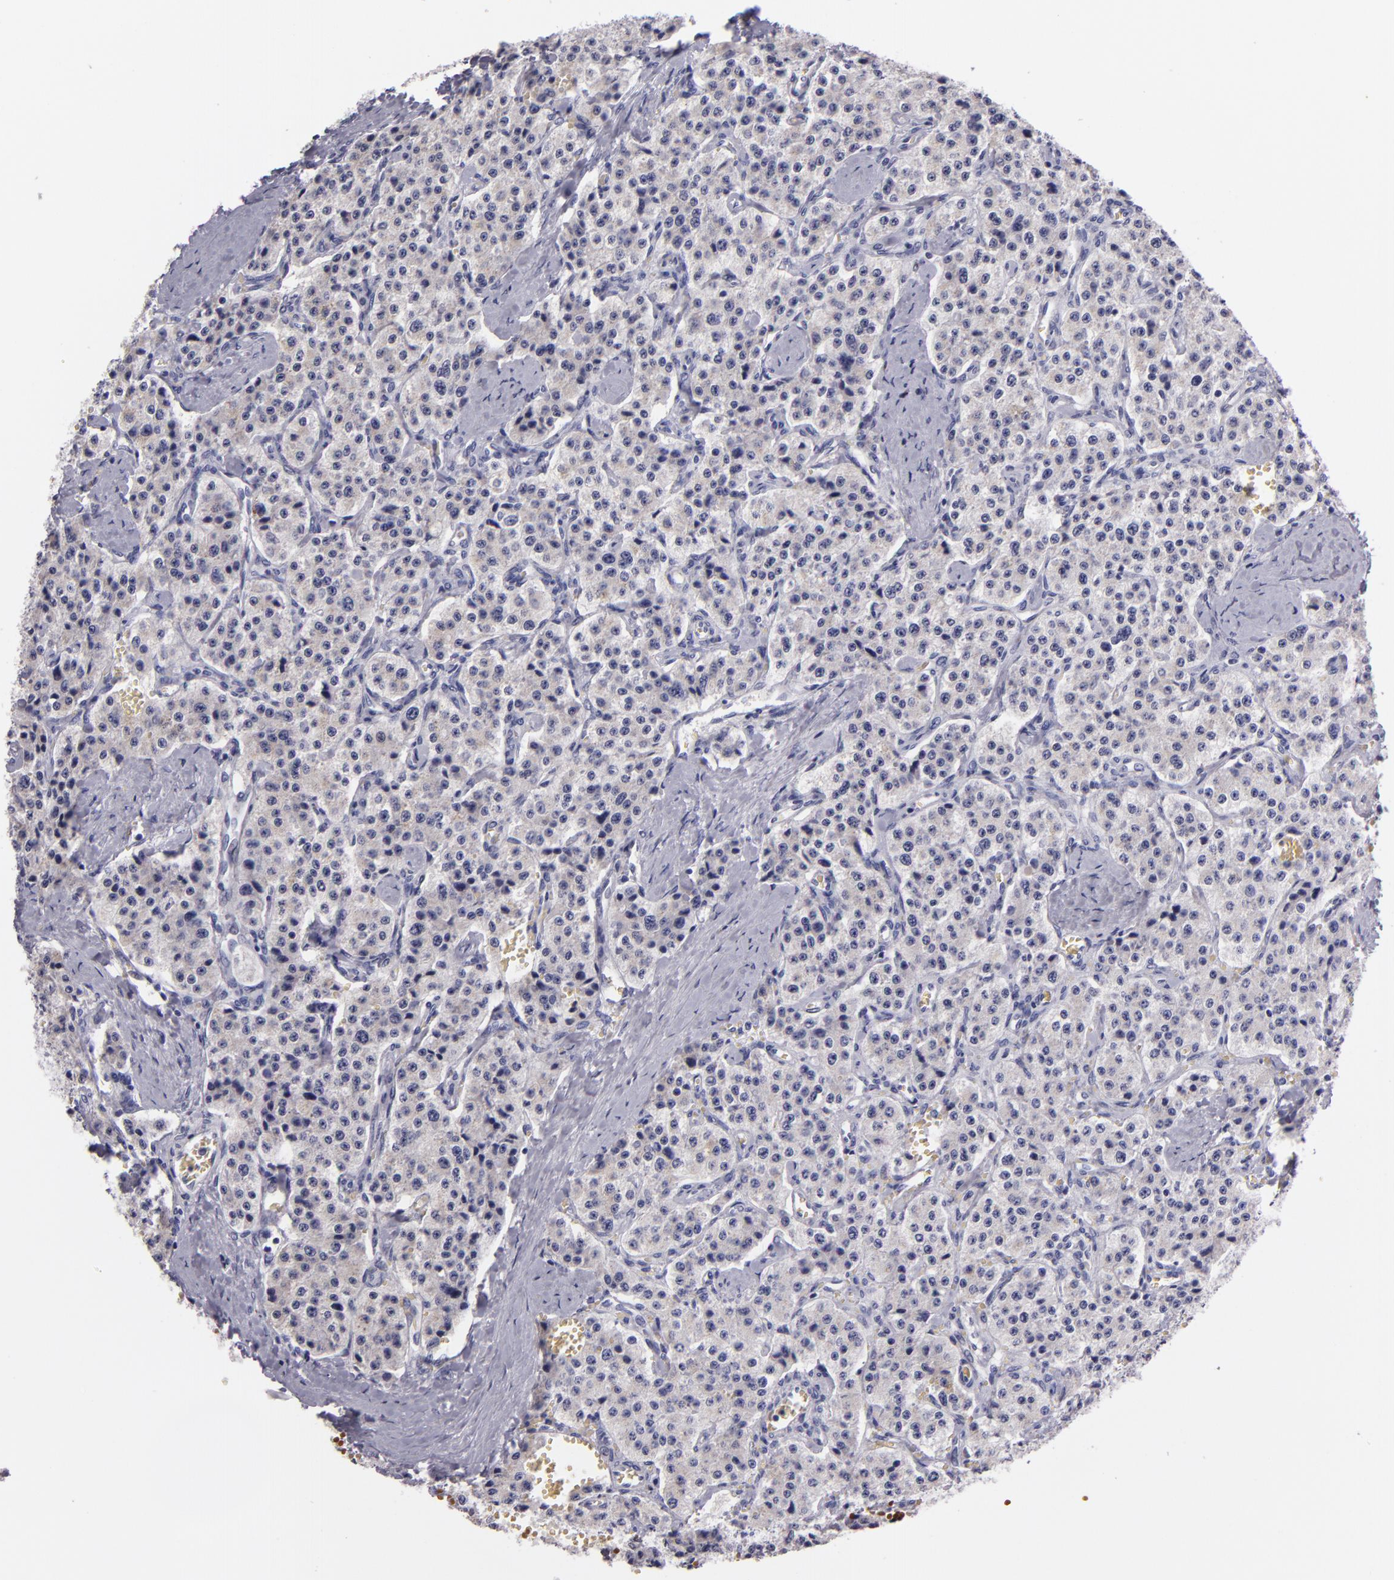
{"staining": {"intensity": "negative", "quantity": "none", "location": "none"}, "tissue": "carcinoid", "cell_type": "Tumor cells", "image_type": "cancer", "snomed": [{"axis": "morphology", "description": "Carcinoid, malignant, NOS"}, {"axis": "topography", "description": "Small intestine"}], "caption": "Carcinoid was stained to show a protein in brown. There is no significant positivity in tumor cells. (Stains: DAB immunohistochemistry with hematoxylin counter stain, Microscopy: brightfield microscopy at high magnification).", "gene": "MUC5AC", "patient": {"sex": "male", "age": 52}}